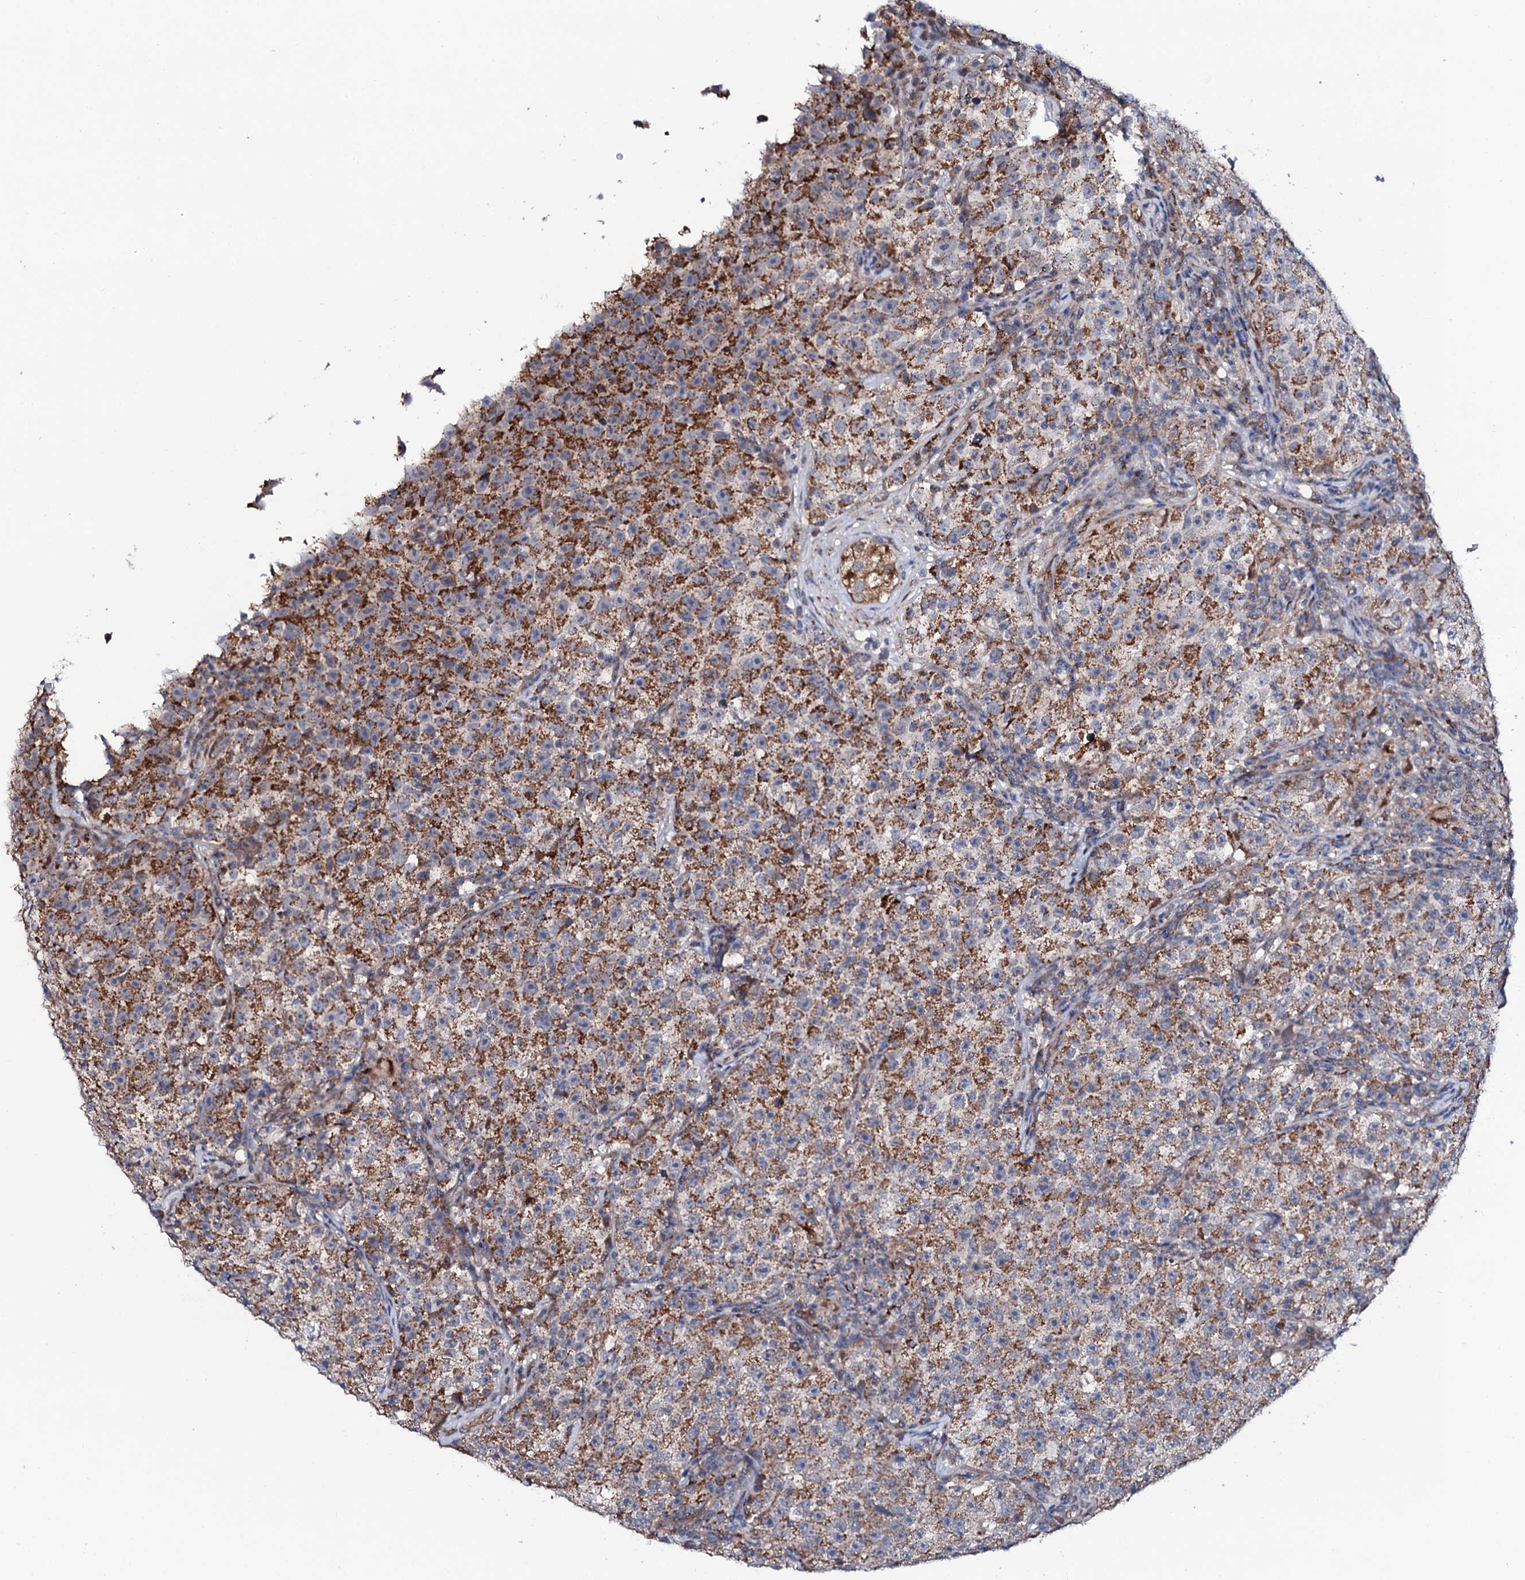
{"staining": {"intensity": "moderate", "quantity": ">75%", "location": "cytoplasmic/membranous"}, "tissue": "testis cancer", "cell_type": "Tumor cells", "image_type": "cancer", "snomed": [{"axis": "morphology", "description": "Seminoma, NOS"}, {"axis": "topography", "description": "Testis"}], "caption": "An image showing moderate cytoplasmic/membranous staining in about >75% of tumor cells in seminoma (testis), as visualized by brown immunohistochemical staining.", "gene": "PPP1R3D", "patient": {"sex": "male", "age": 22}}